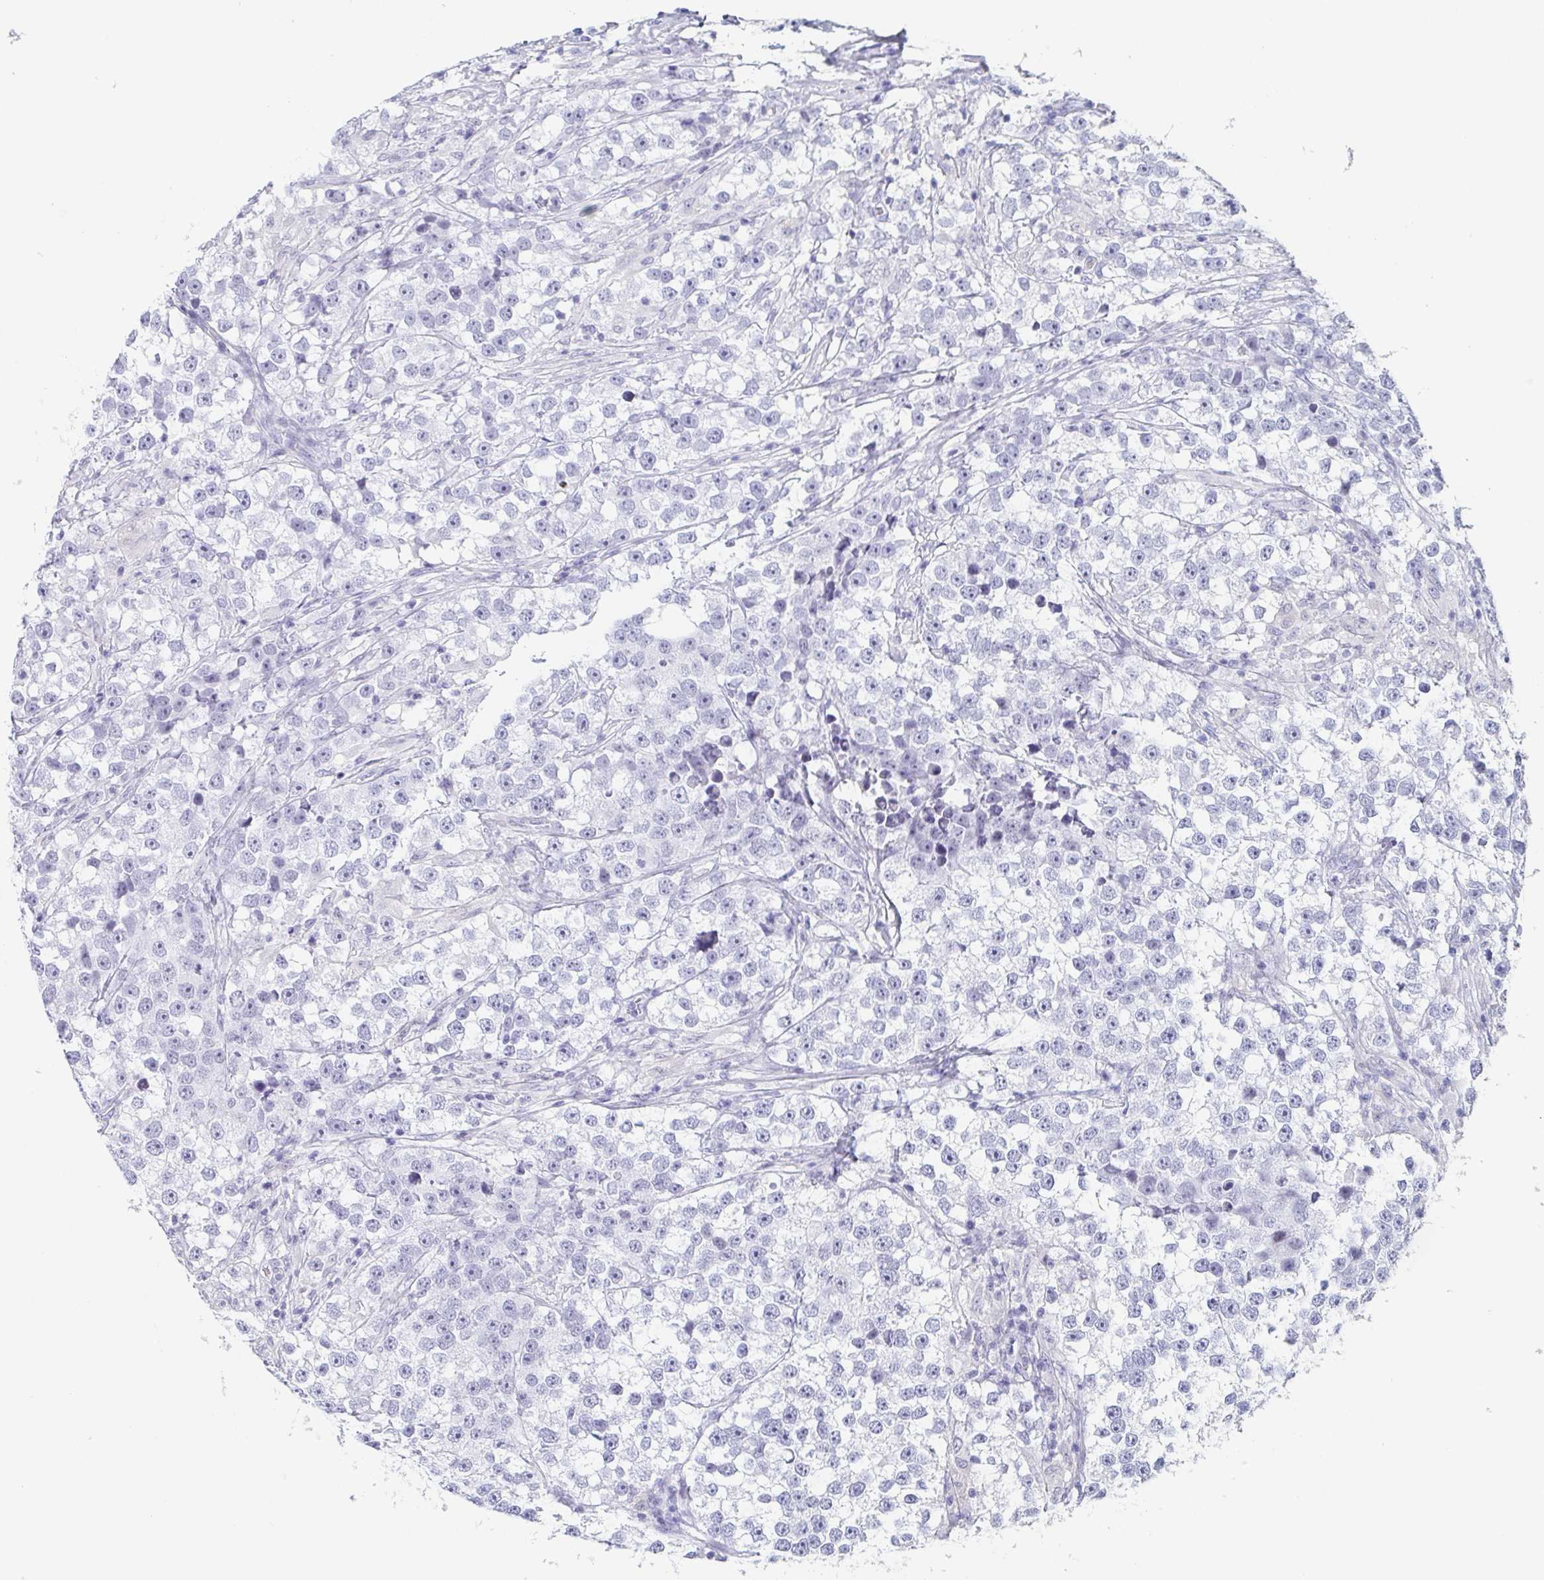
{"staining": {"intensity": "negative", "quantity": "none", "location": "none"}, "tissue": "testis cancer", "cell_type": "Tumor cells", "image_type": "cancer", "snomed": [{"axis": "morphology", "description": "Seminoma, NOS"}, {"axis": "topography", "description": "Testis"}], "caption": "Tumor cells are negative for protein expression in human seminoma (testis).", "gene": "REG4", "patient": {"sex": "male", "age": 46}}